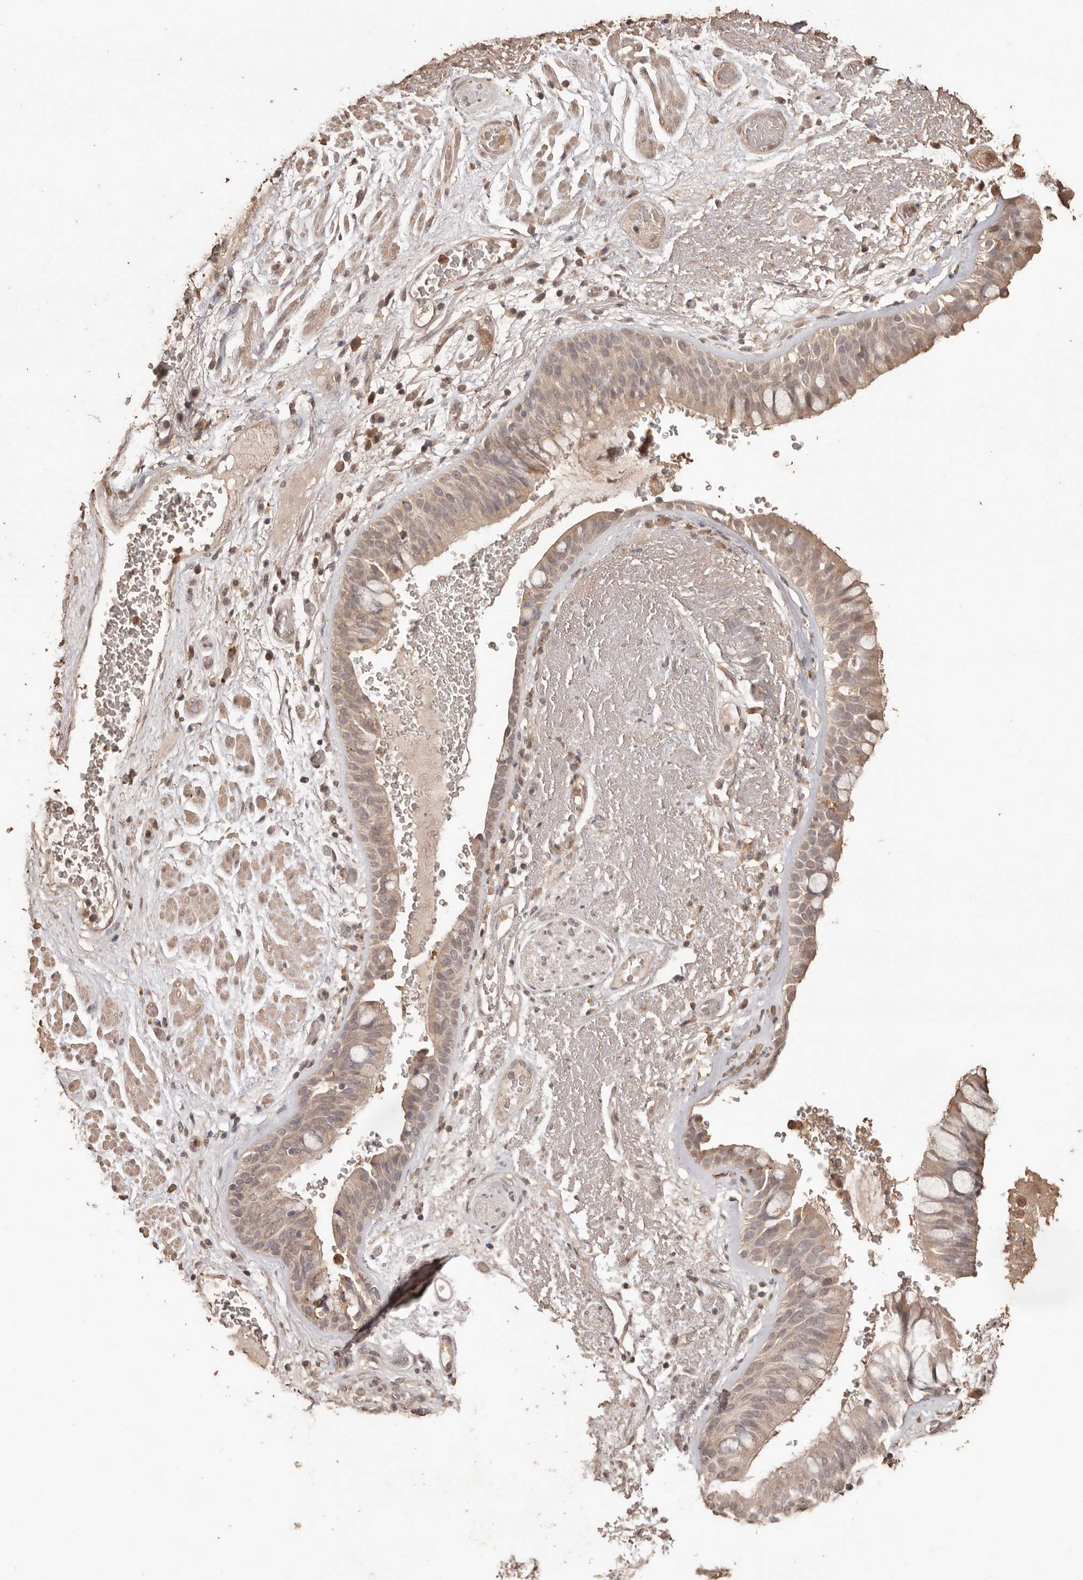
{"staining": {"intensity": "moderate", "quantity": "<25%", "location": "cytoplasmic/membranous"}, "tissue": "bronchus", "cell_type": "Respiratory epithelial cells", "image_type": "normal", "snomed": [{"axis": "morphology", "description": "Normal tissue, NOS"}, {"axis": "morphology", "description": "Squamous cell carcinoma, NOS"}, {"axis": "topography", "description": "Lymph node"}, {"axis": "topography", "description": "Bronchus"}, {"axis": "topography", "description": "Lung"}], "caption": "IHC (DAB (3,3'-diaminobenzidine)) staining of benign human bronchus exhibits moderate cytoplasmic/membranous protein positivity in approximately <25% of respiratory epithelial cells.", "gene": "PKDCC", "patient": {"sex": "male", "age": 66}}